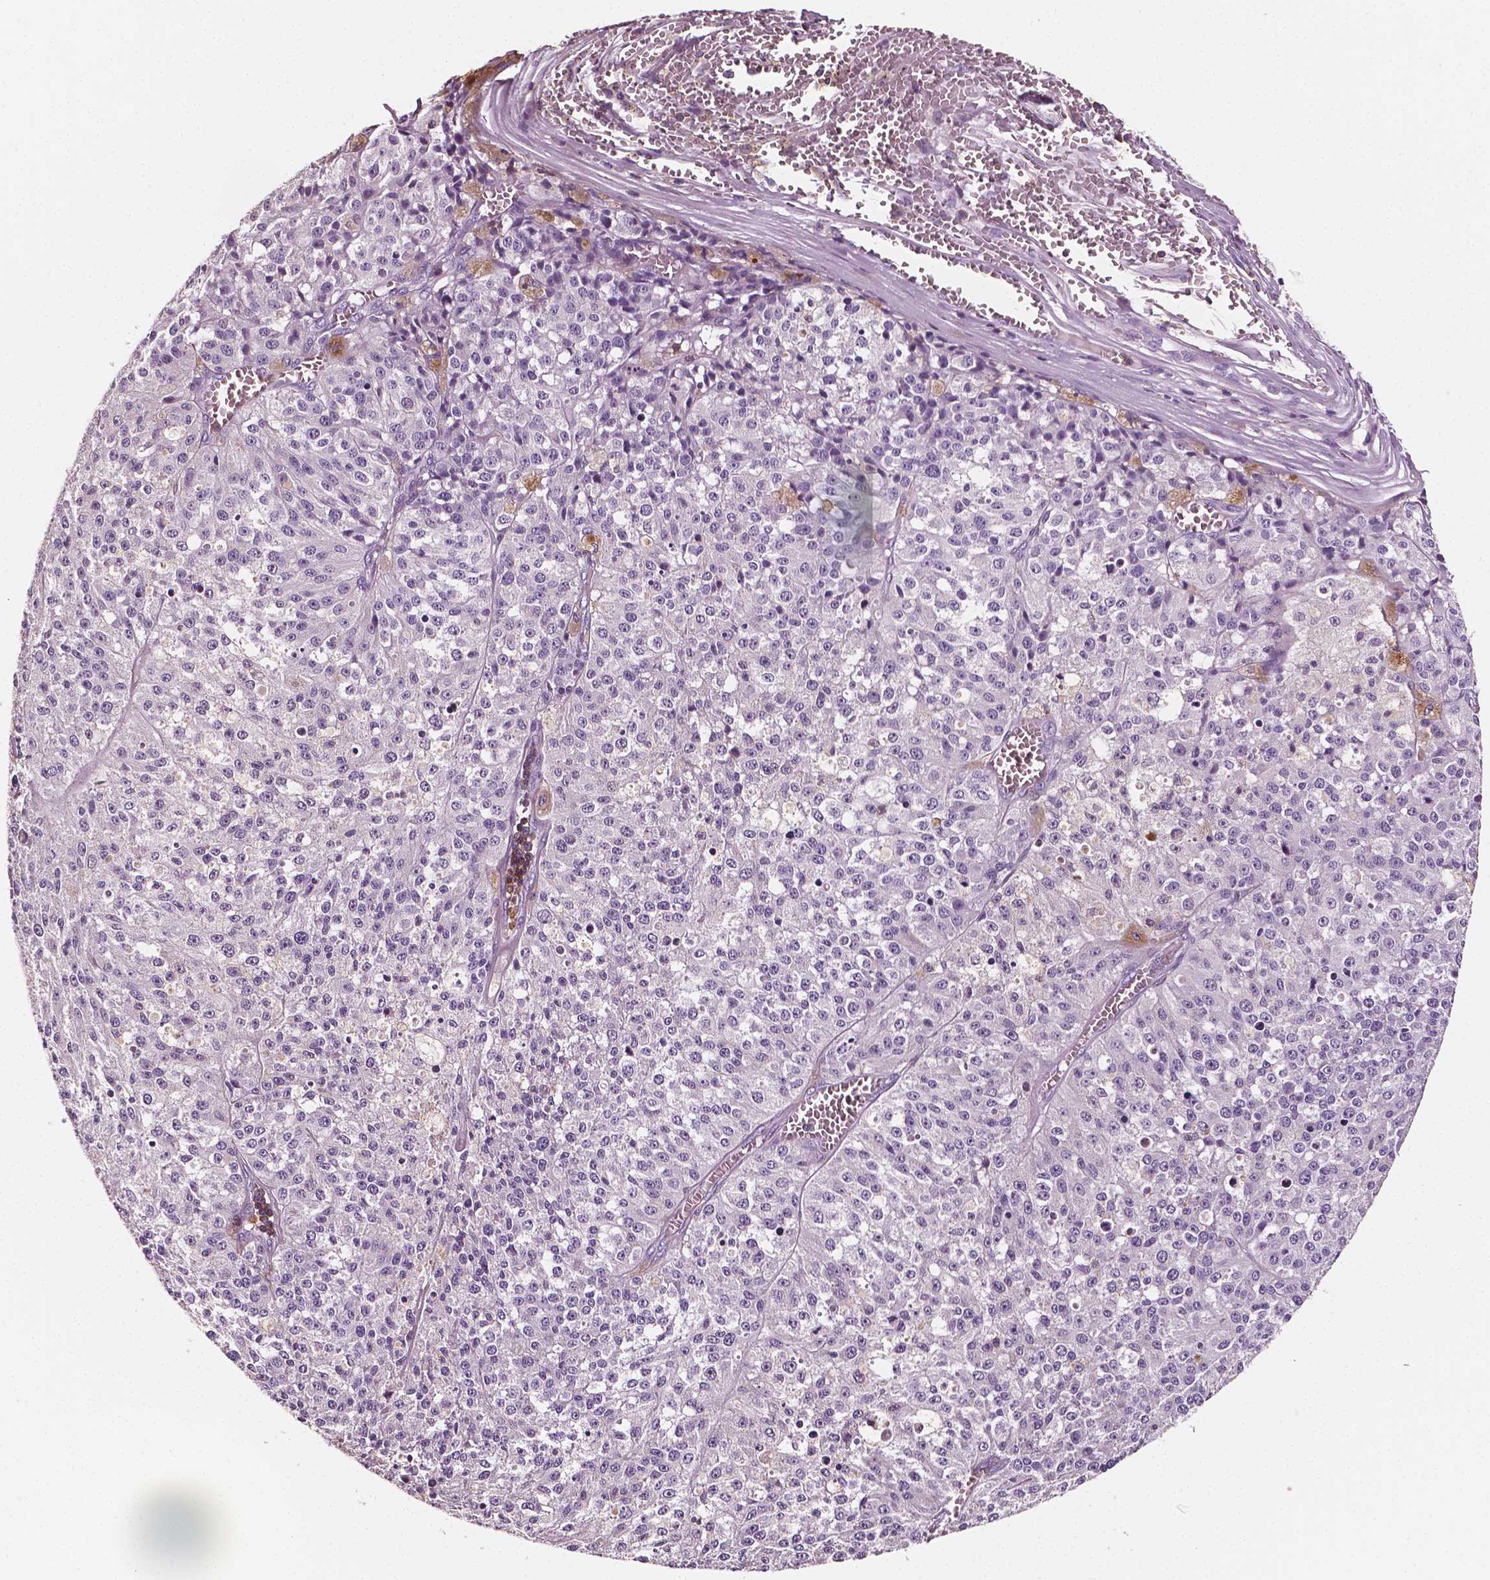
{"staining": {"intensity": "negative", "quantity": "none", "location": "none"}, "tissue": "melanoma", "cell_type": "Tumor cells", "image_type": "cancer", "snomed": [{"axis": "morphology", "description": "Malignant melanoma, Metastatic site"}, {"axis": "topography", "description": "Lymph node"}], "caption": "DAB immunohistochemical staining of melanoma reveals no significant staining in tumor cells.", "gene": "PTPRC", "patient": {"sex": "female", "age": 64}}